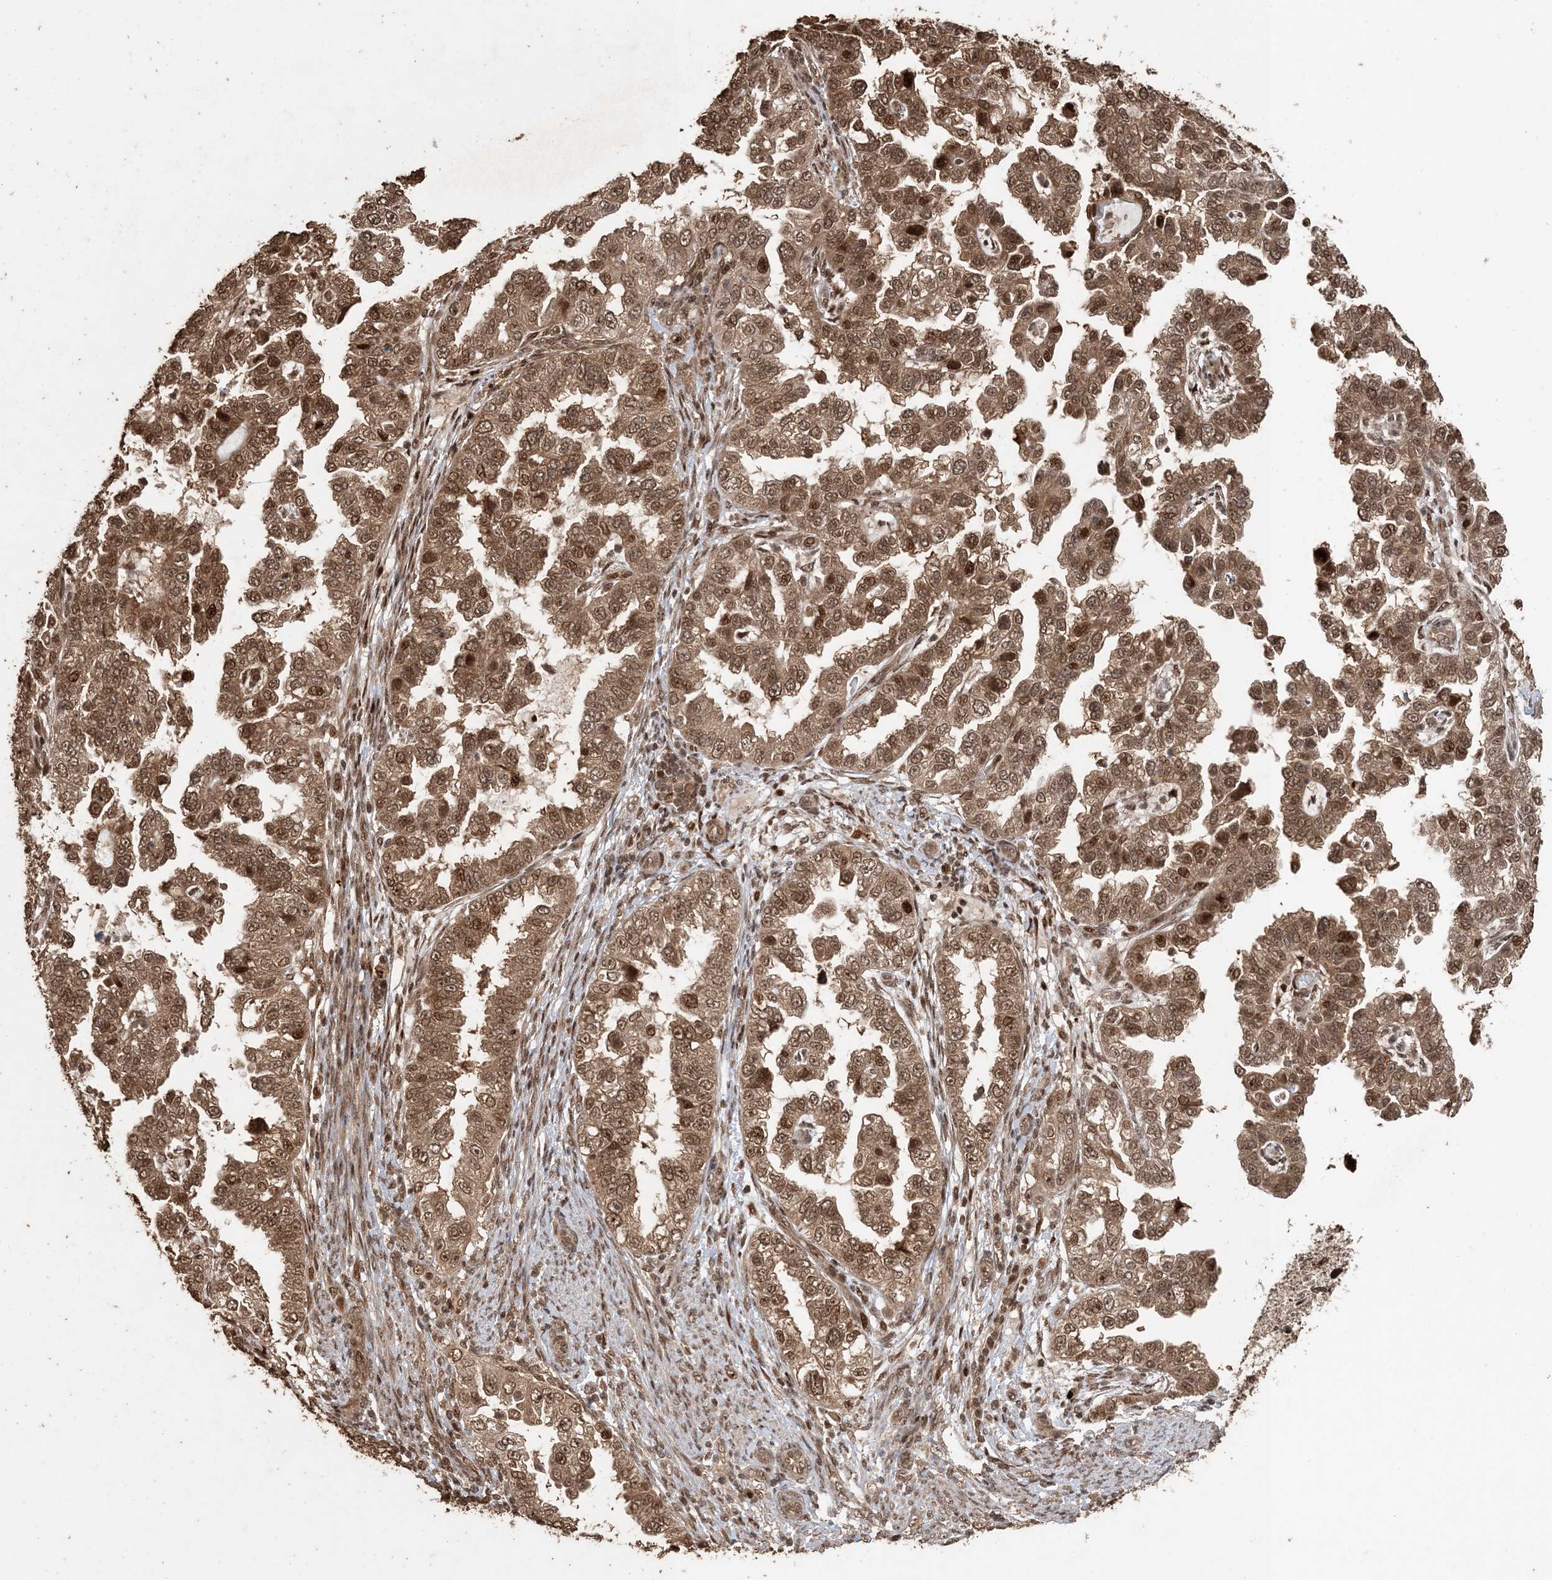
{"staining": {"intensity": "moderate", "quantity": ">75%", "location": "cytoplasmic/membranous,nuclear"}, "tissue": "endometrial cancer", "cell_type": "Tumor cells", "image_type": "cancer", "snomed": [{"axis": "morphology", "description": "Adenocarcinoma, NOS"}, {"axis": "topography", "description": "Endometrium"}], "caption": "Endometrial cancer (adenocarcinoma) stained with IHC reveals moderate cytoplasmic/membranous and nuclear positivity in about >75% of tumor cells.", "gene": "ATP13A2", "patient": {"sex": "female", "age": 85}}